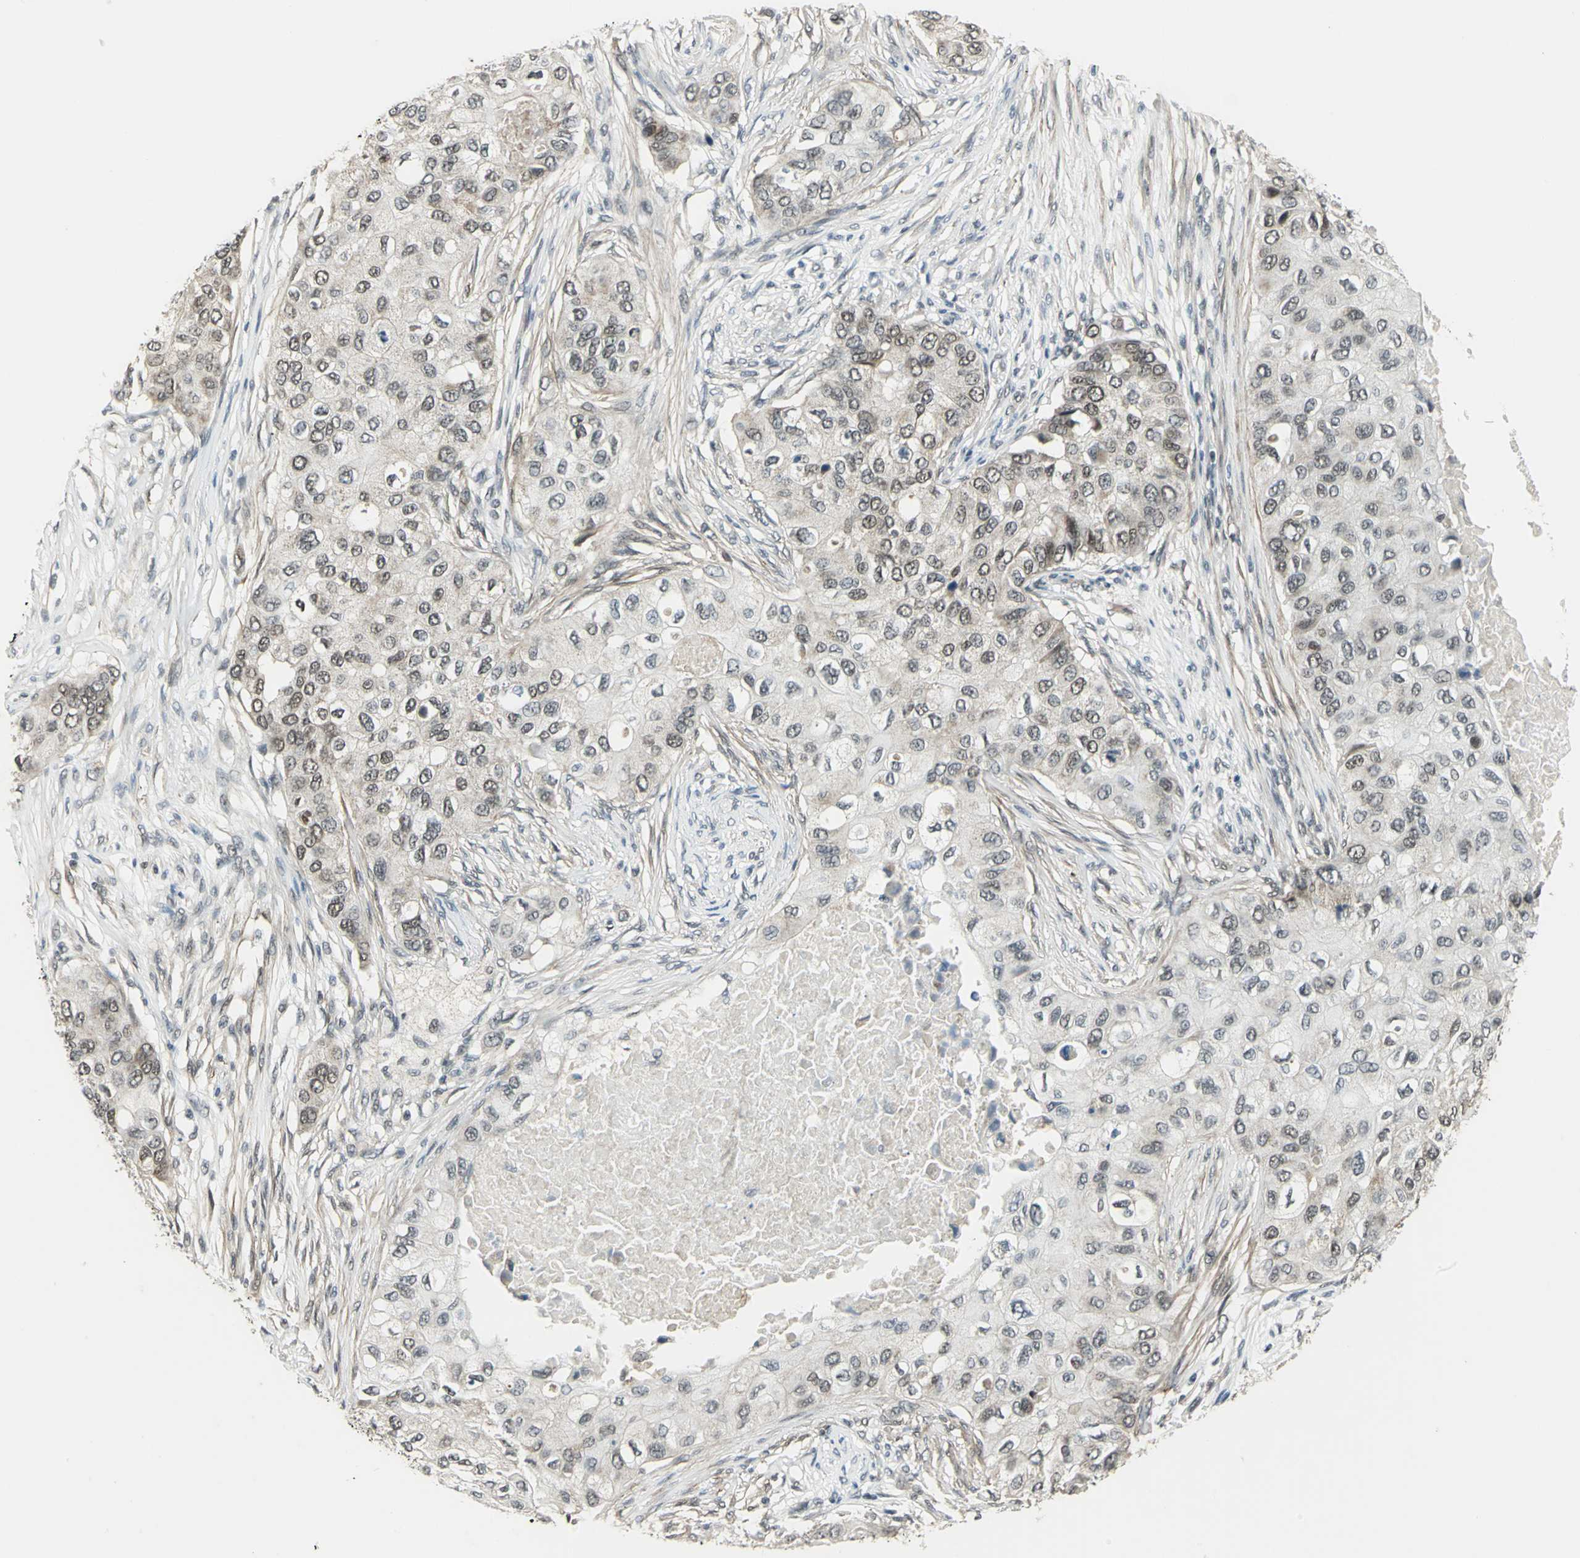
{"staining": {"intensity": "weak", "quantity": ">75%", "location": "cytoplasmic/membranous,nuclear"}, "tissue": "breast cancer", "cell_type": "Tumor cells", "image_type": "cancer", "snomed": [{"axis": "morphology", "description": "Normal tissue, NOS"}, {"axis": "morphology", "description": "Duct carcinoma"}, {"axis": "topography", "description": "Breast"}], "caption": "Immunohistochemical staining of breast cancer (invasive ductal carcinoma) demonstrates weak cytoplasmic/membranous and nuclear protein staining in approximately >75% of tumor cells.", "gene": "MTA1", "patient": {"sex": "female", "age": 49}}